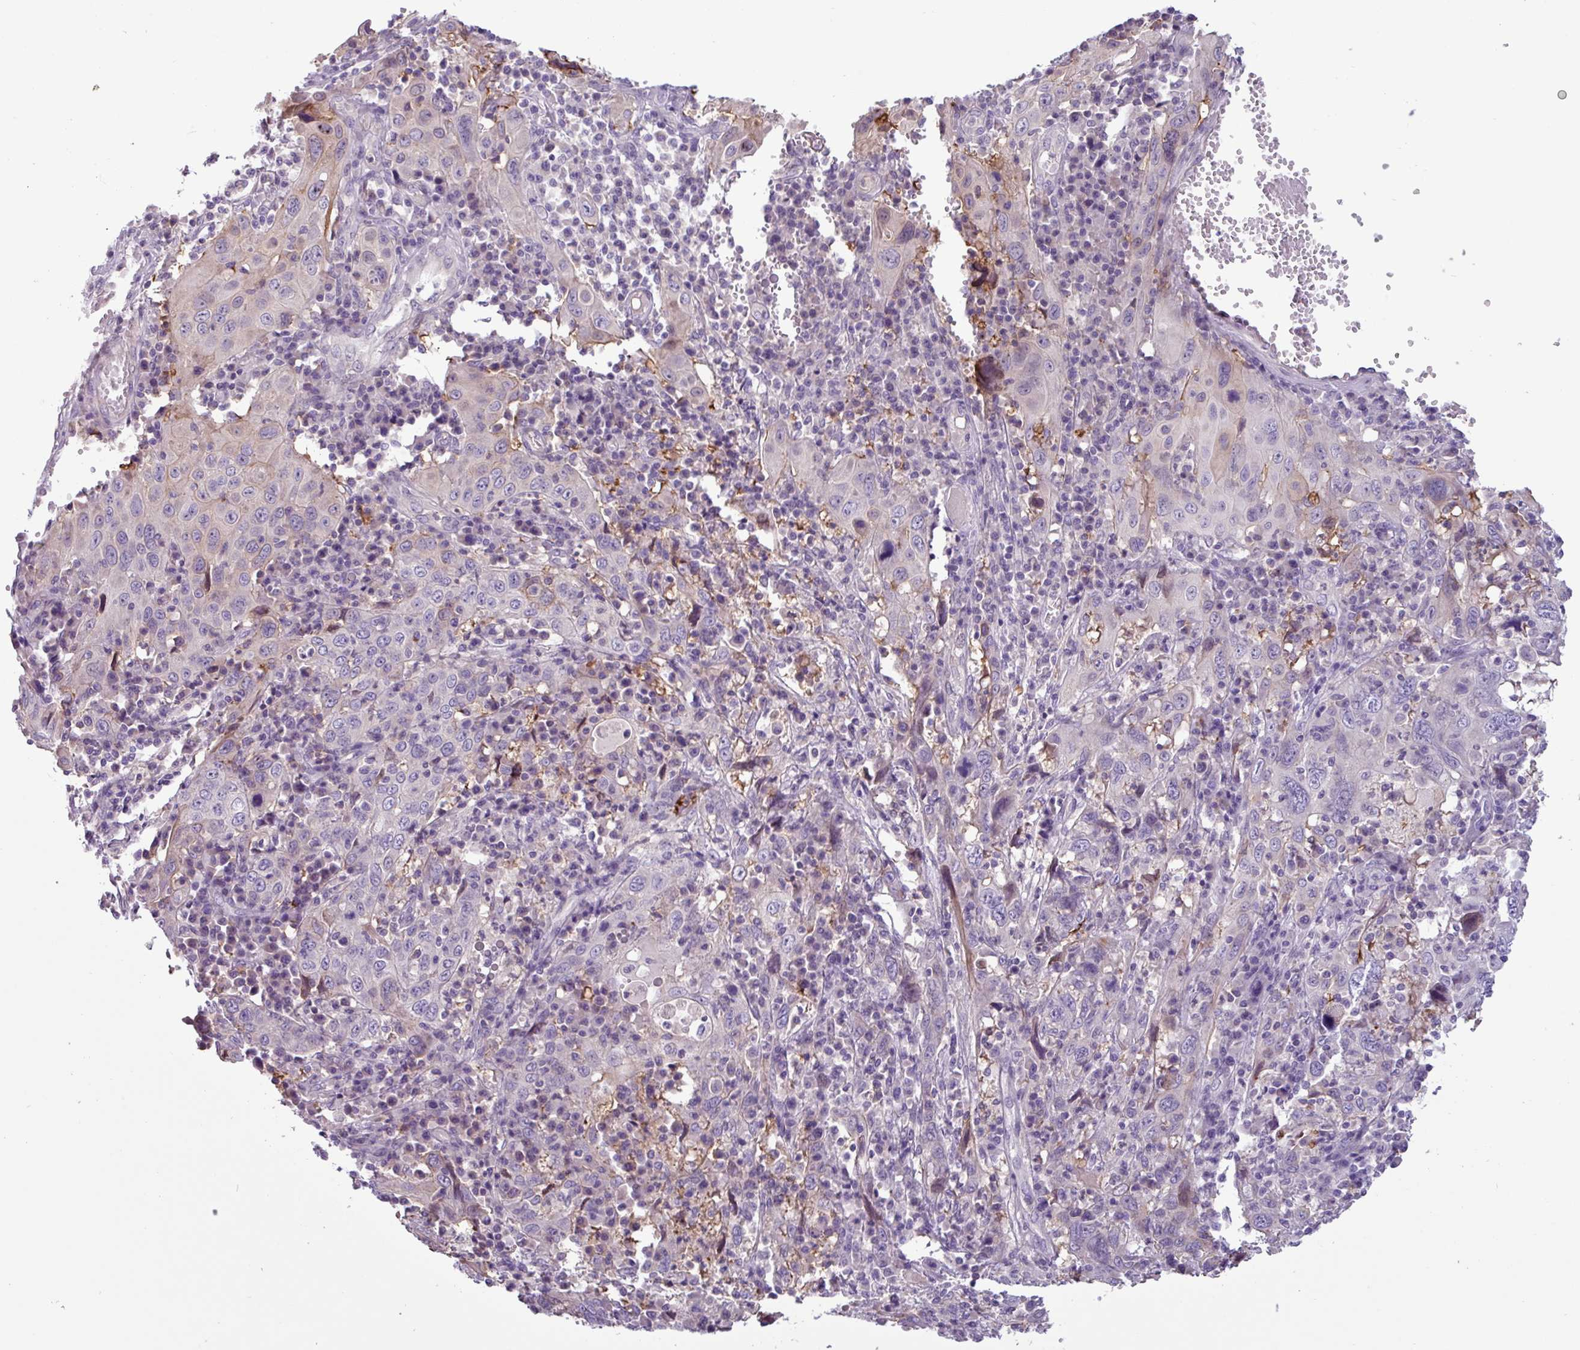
{"staining": {"intensity": "moderate", "quantity": "<25%", "location": "cytoplasmic/membranous"}, "tissue": "cervical cancer", "cell_type": "Tumor cells", "image_type": "cancer", "snomed": [{"axis": "morphology", "description": "Squamous cell carcinoma, NOS"}, {"axis": "topography", "description": "Cervix"}], "caption": "Immunohistochemical staining of human squamous cell carcinoma (cervical) shows low levels of moderate cytoplasmic/membranous expression in about <25% of tumor cells. (DAB IHC, brown staining for protein, blue staining for nuclei).", "gene": "PNLDC1", "patient": {"sex": "female", "age": 46}}